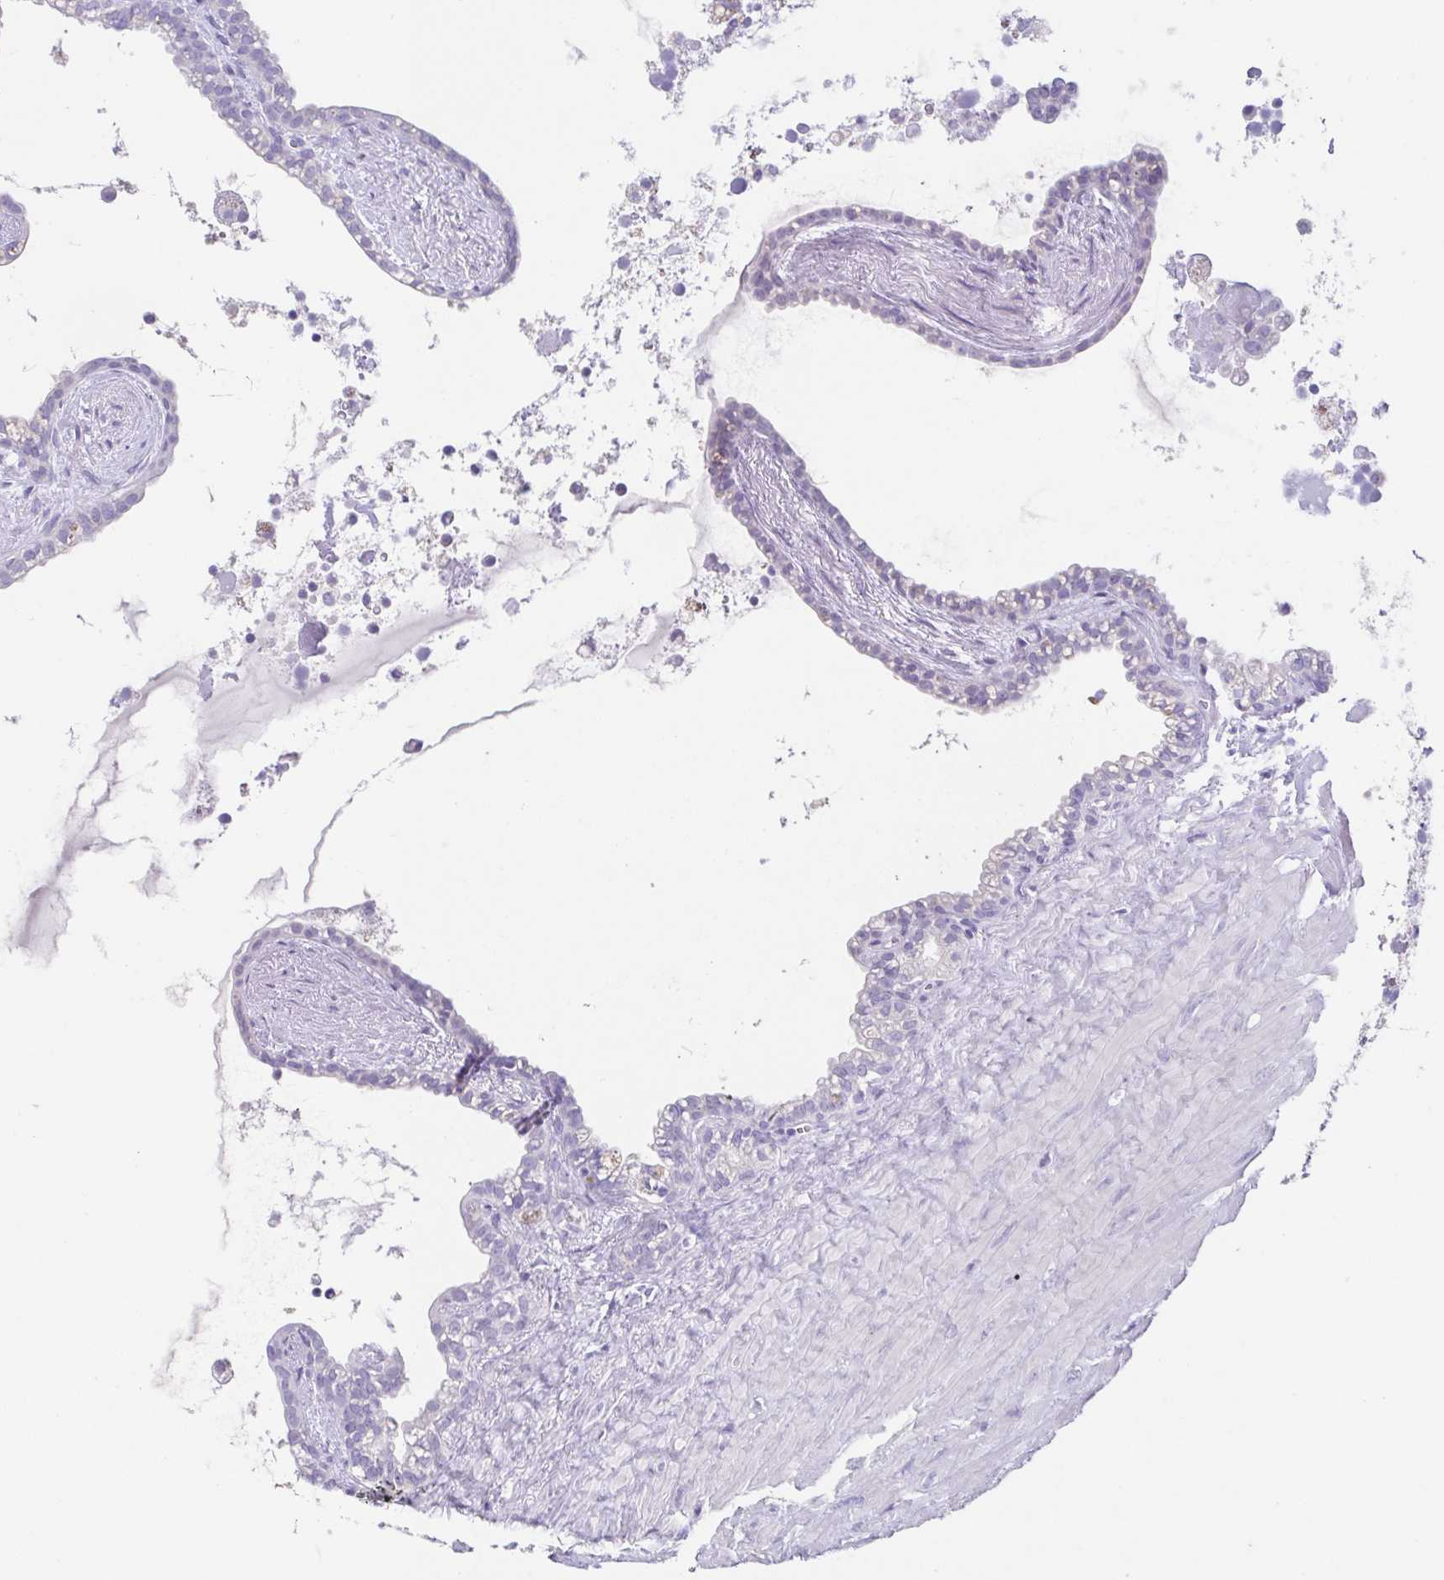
{"staining": {"intensity": "negative", "quantity": "none", "location": "none"}, "tissue": "seminal vesicle", "cell_type": "Glandular cells", "image_type": "normal", "snomed": [{"axis": "morphology", "description": "Normal tissue, NOS"}, {"axis": "topography", "description": "Seminal veicle"}], "caption": "Immunohistochemistry image of normal human seminal vesicle stained for a protein (brown), which reveals no positivity in glandular cells.", "gene": "RDH11", "patient": {"sex": "male", "age": 76}}